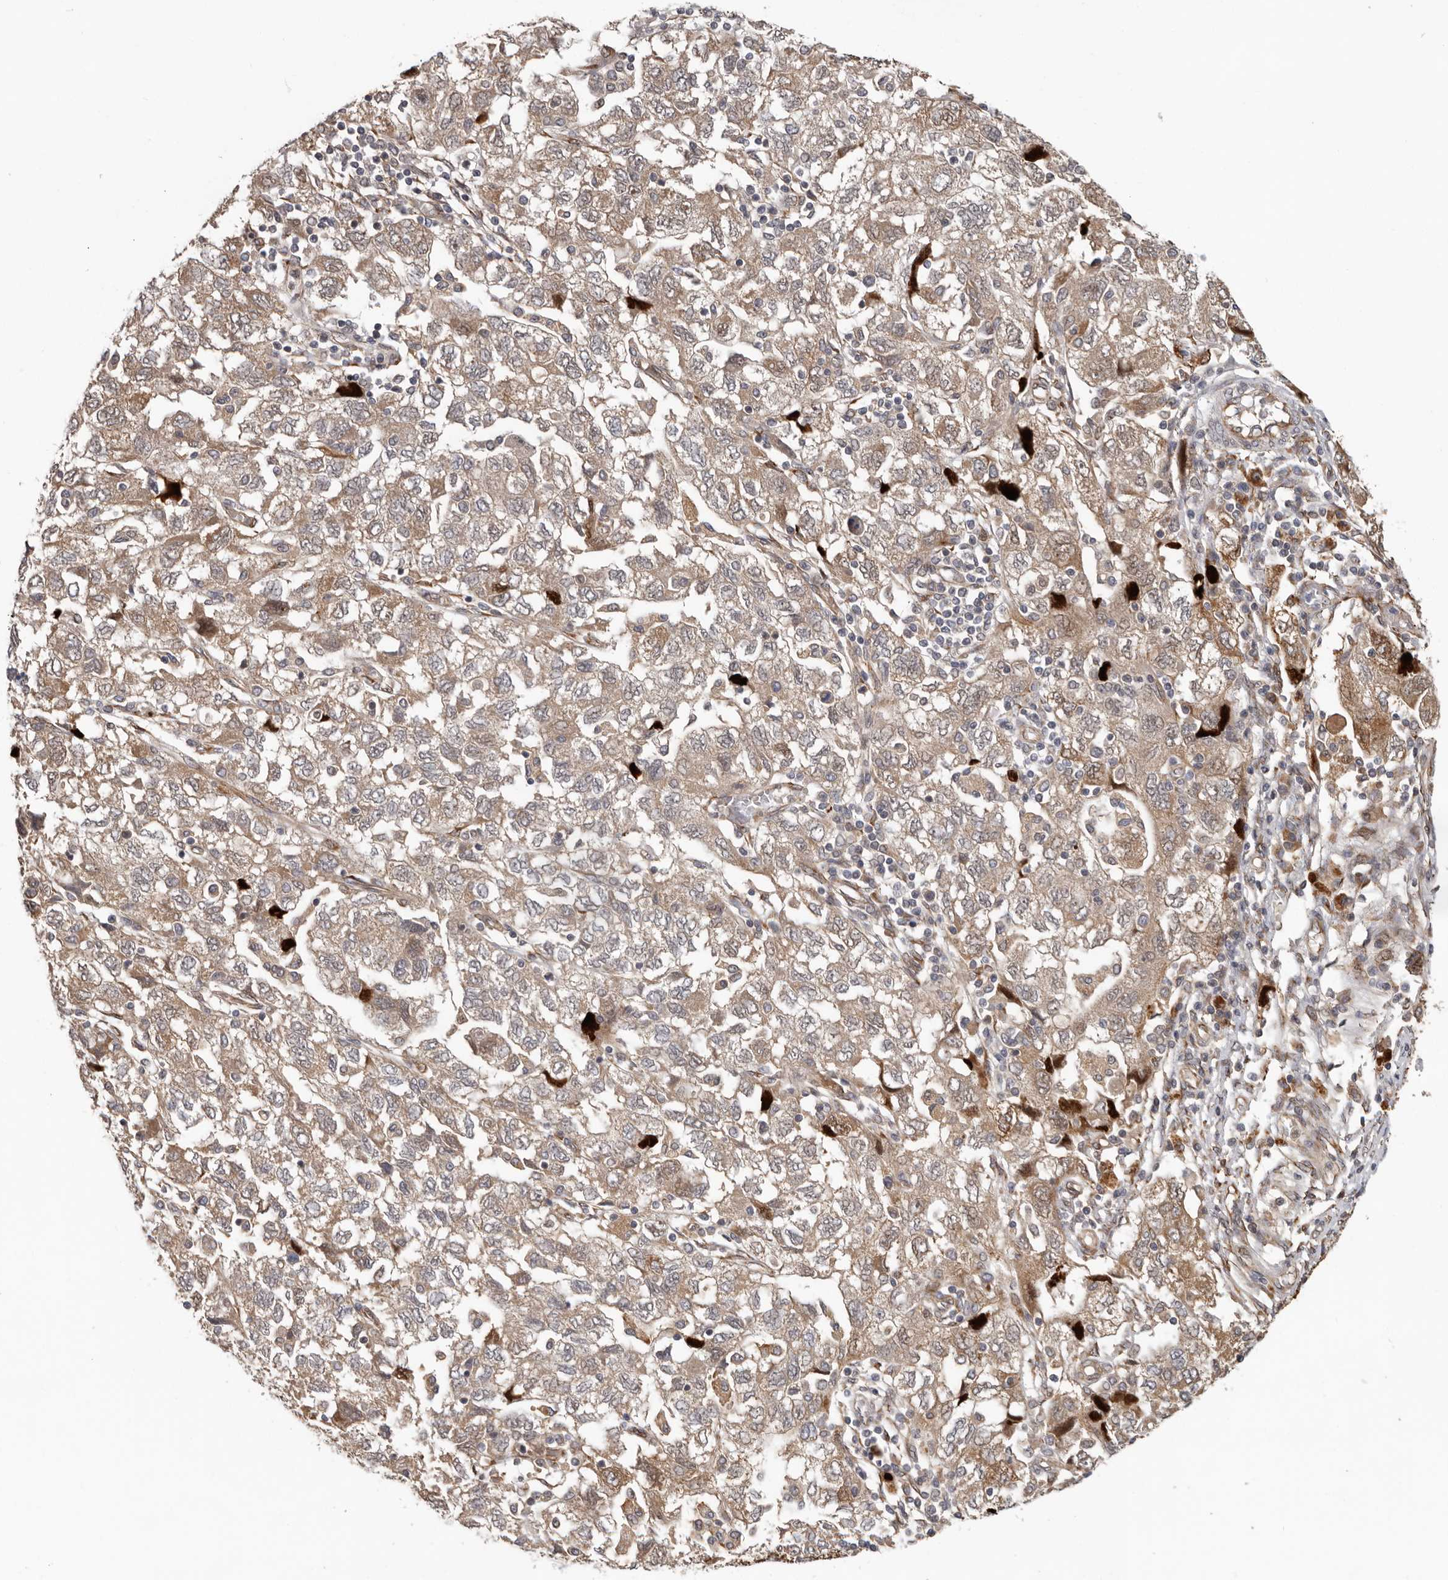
{"staining": {"intensity": "moderate", "quantity": ">75%", "location": "cytoplasmic/membranous"}, "tissue": "ovarian cancer", "cell_type": "Tumor cells", "image_type": "cancer", "snomed": [{"axis": "morphology", "description": "Carcinoma, NOS"}, {"axis": "morphology", "description": "Cystadenocarcinoma, serous, NOS"}, {"axis": "topography", "description": "Ovary"}], "caption": "The immunohistochemical stain highlights moderate cytoplasmic/membranous staining in tumor cells of ovarian cancer tissue.", "gene": "MTF1", "patient": {"sex": "female", "age": 69}}